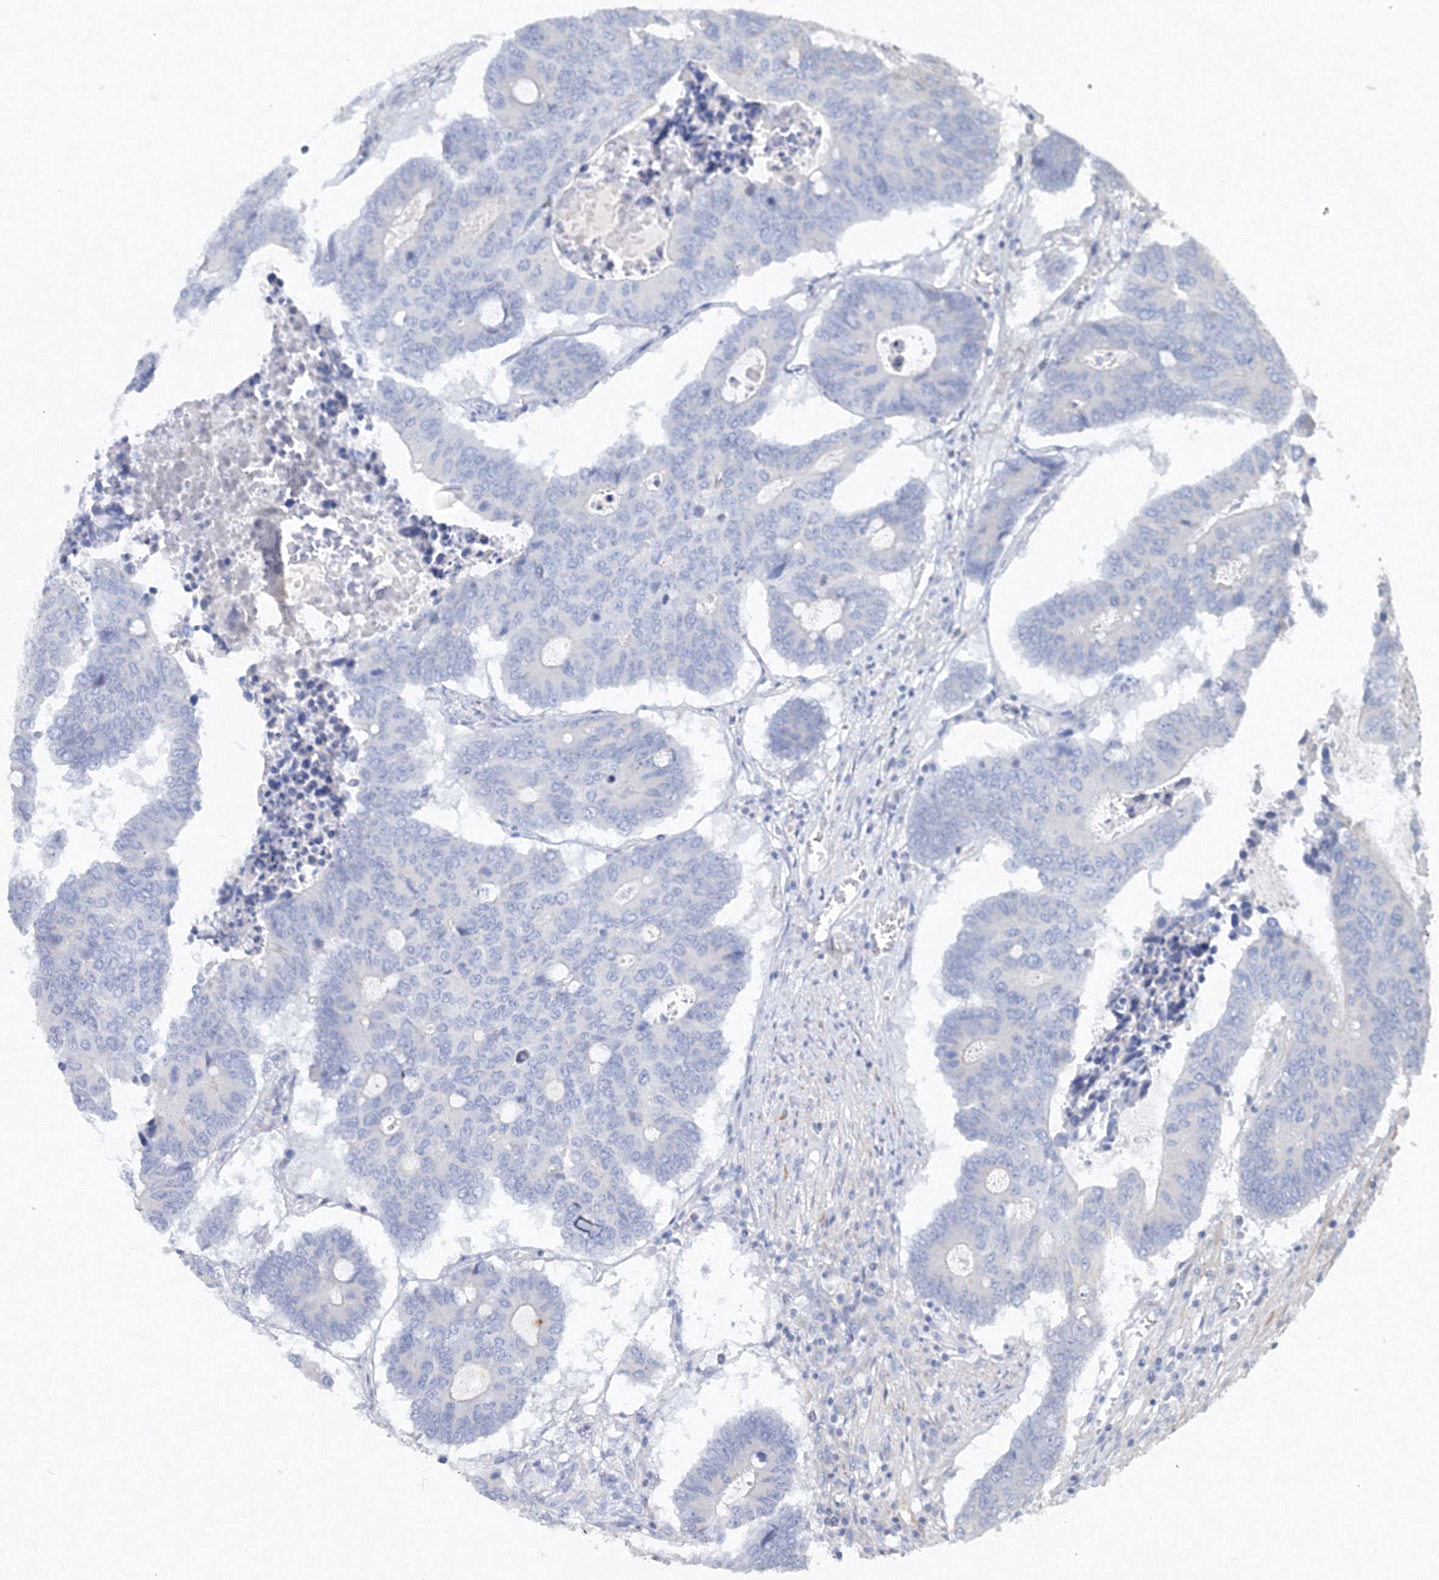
{"staining": {"intensity": "negative", "quantity": "none", "location": "none"}, "tissue": "colorectal cancer", "cell_type": "Tumor cells", "image_type": "cancer", "snomed": [{"axis": "morphology", "description": "Adenocarcinoma, NOS"}, {"axis": "topography", "description": "Colon"}], "caption": "Immunohistochemistry photomicrograph of neoplastic tissue: human colorectal adenocarcinoma stained with DAB (3,3'-diaminobenzidine) displays no significant protein expression in tumor cells.", "gene": "OSBPL6", "patient": {"sex": "male", "age": 87}}